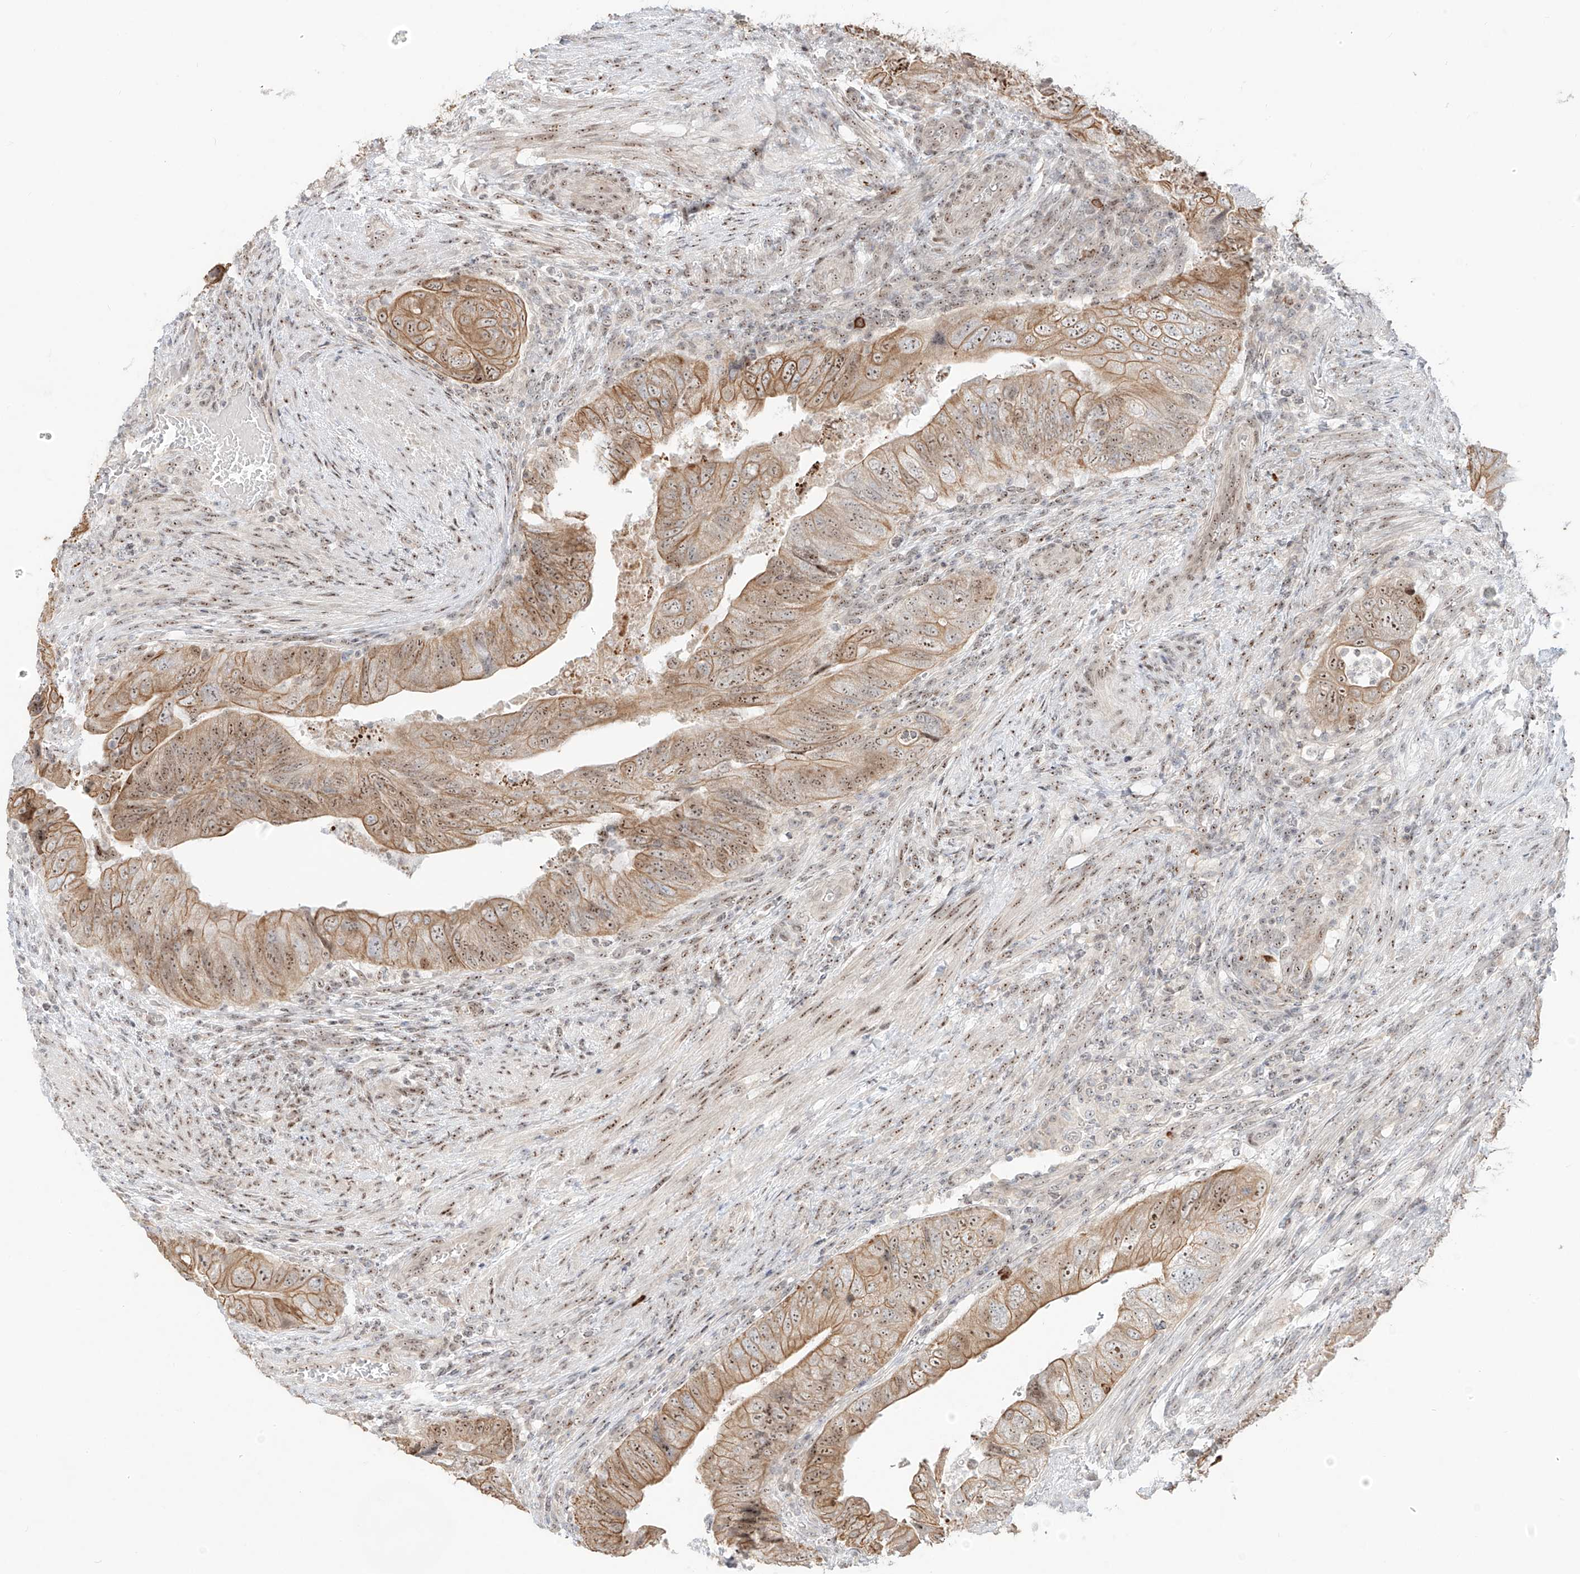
{"staining": {"intensity": "moderate", "quantity": ">75%", "location": "cytoplasmic/membranous,nuclear"}, "tissue": "colorectal cancer", "cell_type": "Tumor cells", "image_type": "cancer", "snomed": [{"axis": "morphology", "description": "Adenocarcinoma, NOS"}, {"axis": "topography", "description": "Rectum"}], "caption": "High-power microscopy captured an immunohistochemistry photomicrograph of colorectal cancer (adenocarcinoma), revealing moderate cytoplasmic/membranous and nuclear staining in approximately >75% of tumor cells.", "gene": "ZNF512", "patient": {"sex": "male", "age": 63}}